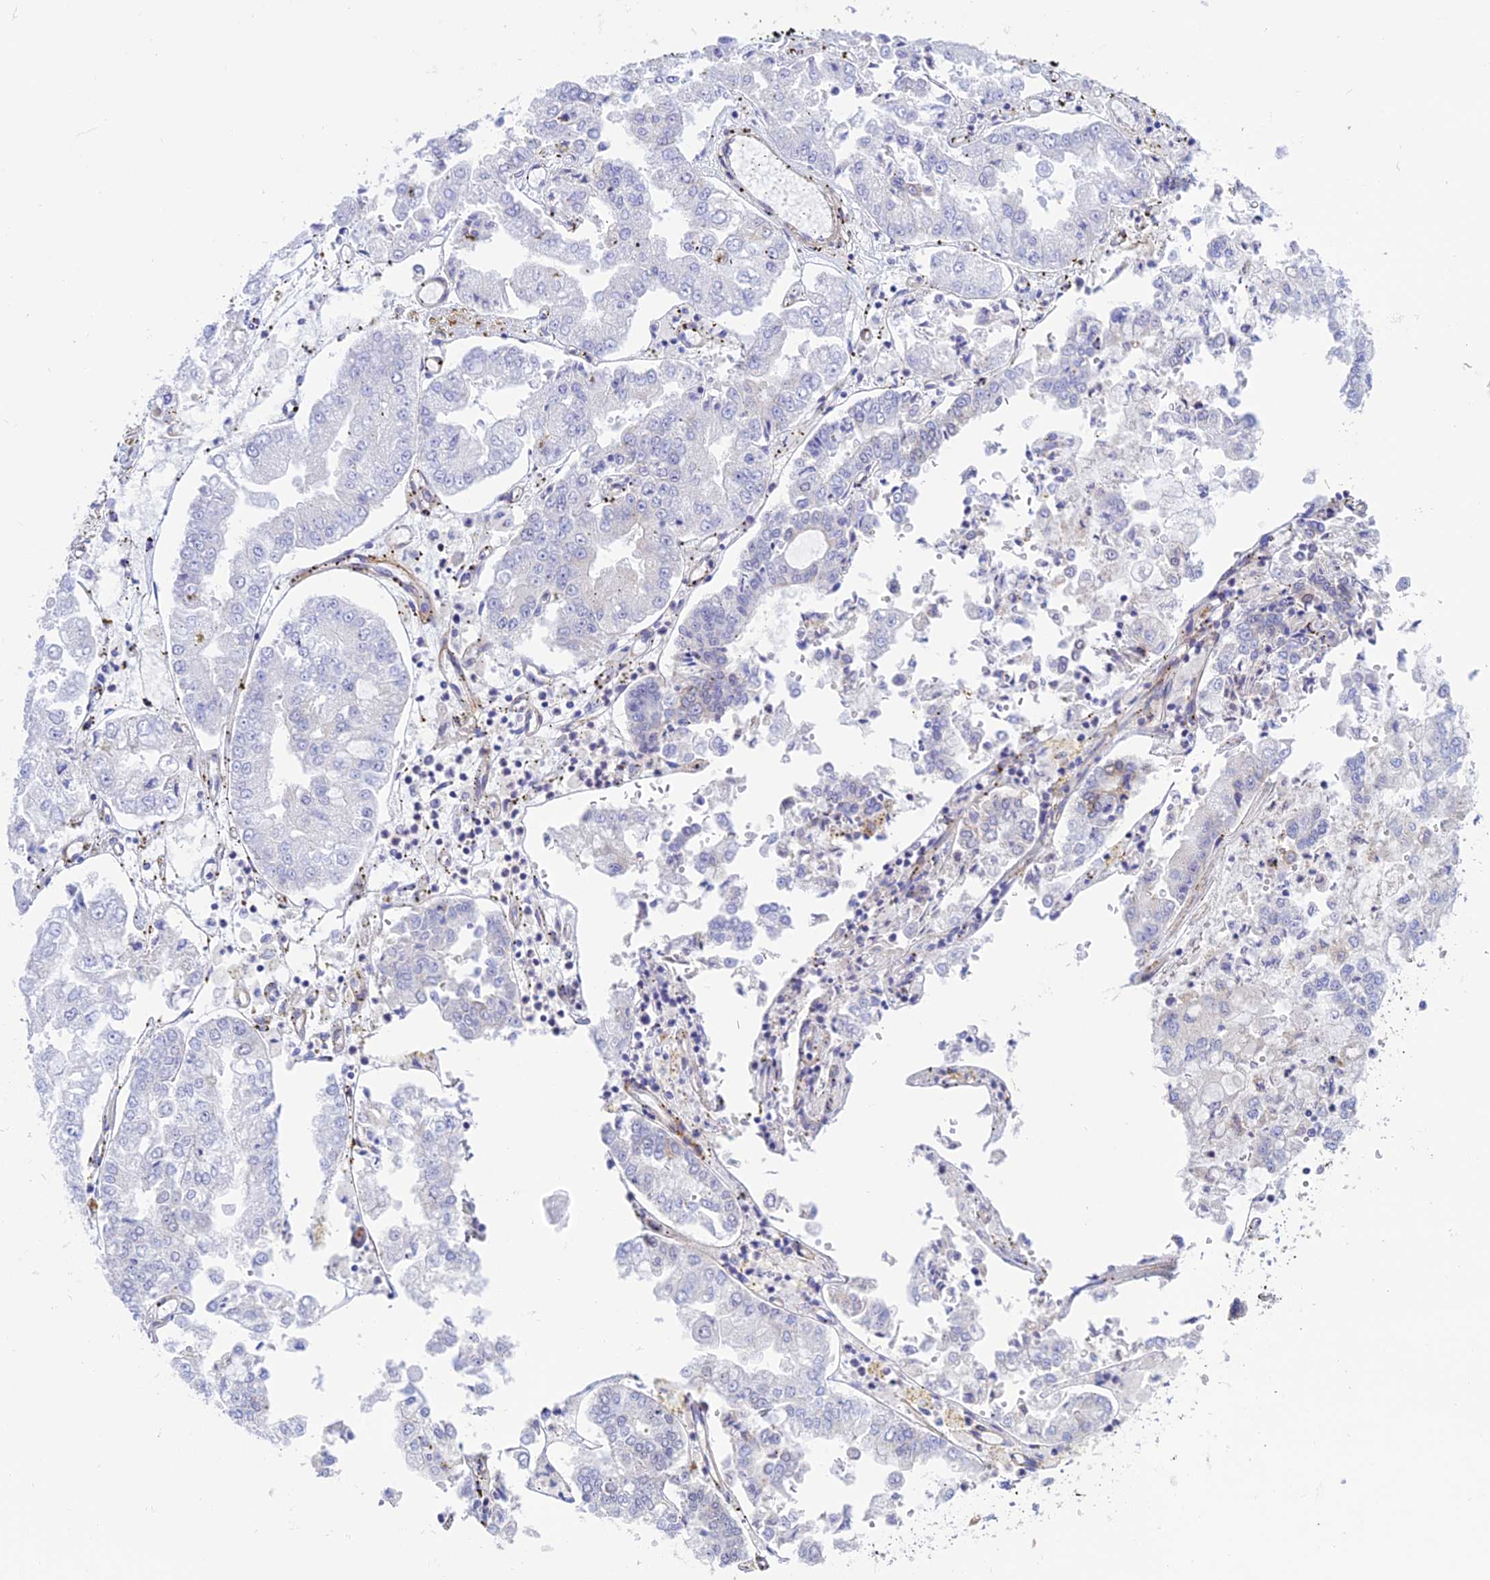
{"staining": {"intensity": "negative", "quantity": "none", "location": "none"}, "tissue": "stomach cancer", "cell_type": "Tumor cells", "image_type": "cancer", "snomed": [{"axis": "morphology", "description": "Adenocarcinoma, NOS"}, {"axis": "topography", "description": "Stomach"}], "caption": "An IHC micrograph of stomach cancer (adenocarcinoma) is shown. There is no staining in tumor cells of stomach cancer (adenocarcinoma).", "gene": "ZDHHC16", "patient": {"sex": "male", "age": 76}}